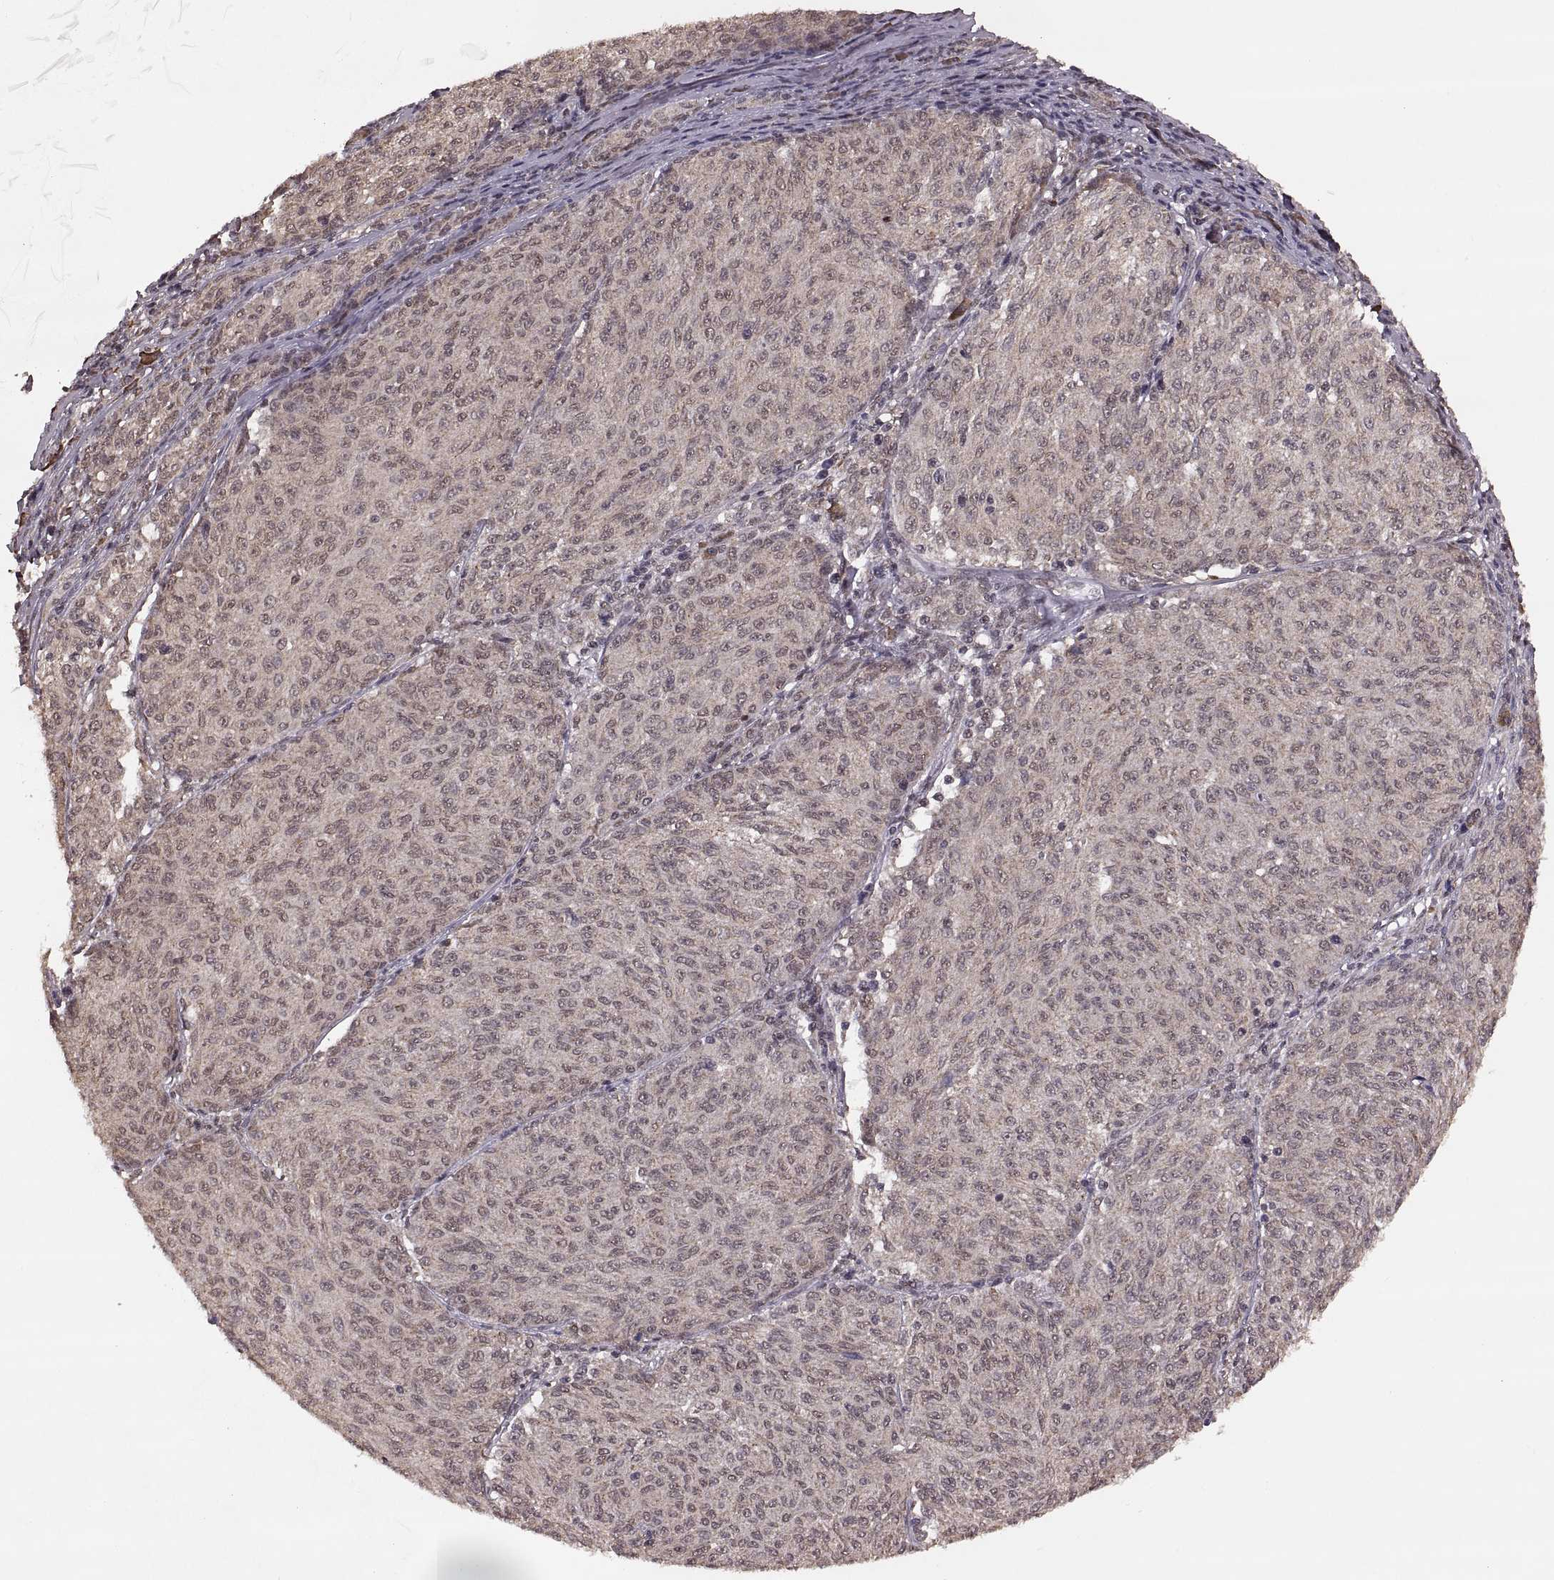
{"staining": {"intensity": "negative", "quantity": "none", "location": "none"}, "tissue": "melanoma", "cell_type": "Tumor cells", "image_type": "cancer", "snomed": [{"axis": "morphology", "description": "Malignant melanoma, NOS"}, {"axis": "topography", "description": "Skin"}], "caption": "This image is of malignant melanoma stained with IHC to label a protein in brown with the nuclei are counter-stained blue. There is no positivity in tumor cells.", "gene": "RFT1", "patient": {"sex": "female", "age": 72}}